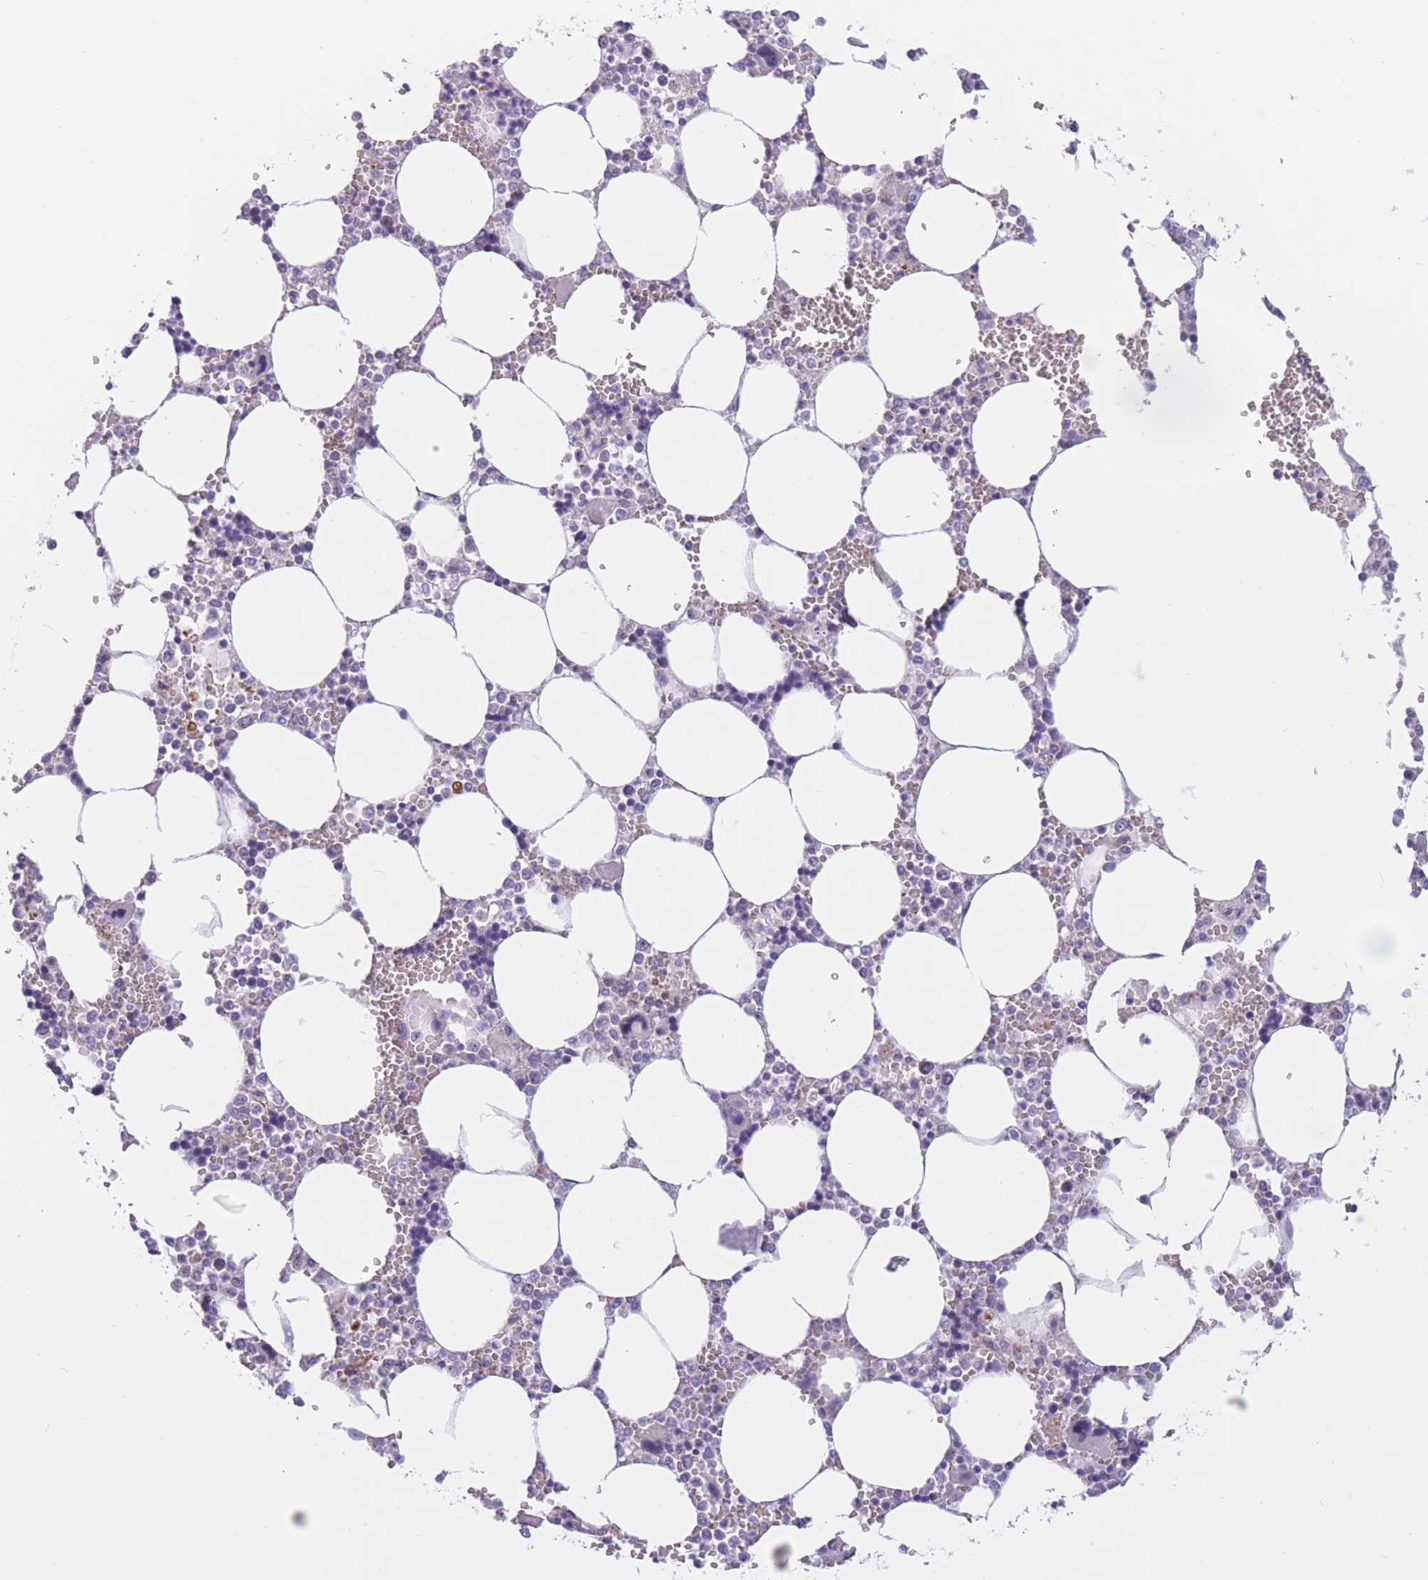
{"staining": {"intensity": "negative", "quantity": "none", "location": "none"}, "tissue": "bone marrow", "cell_type": "Hematopoietic cells", "image_type": "normal", "snomed": [{"axis": "morphology", "description": "Normal tissue, NOS"}, {"axis": "topography", "description": "Bone marrow"}], "caption": "Image shows no significant protein staining in hematopoietic cells of benign bone marrow. The staining was performed using DAB (3,3'-diaminobenzidine) to visualize the protein expression in brown, while the nuclei were stained in blue with hematoxylin (Magnification: 20x).", "gene": "BOP1", "patient": {"sex": "male", "age": 64}}